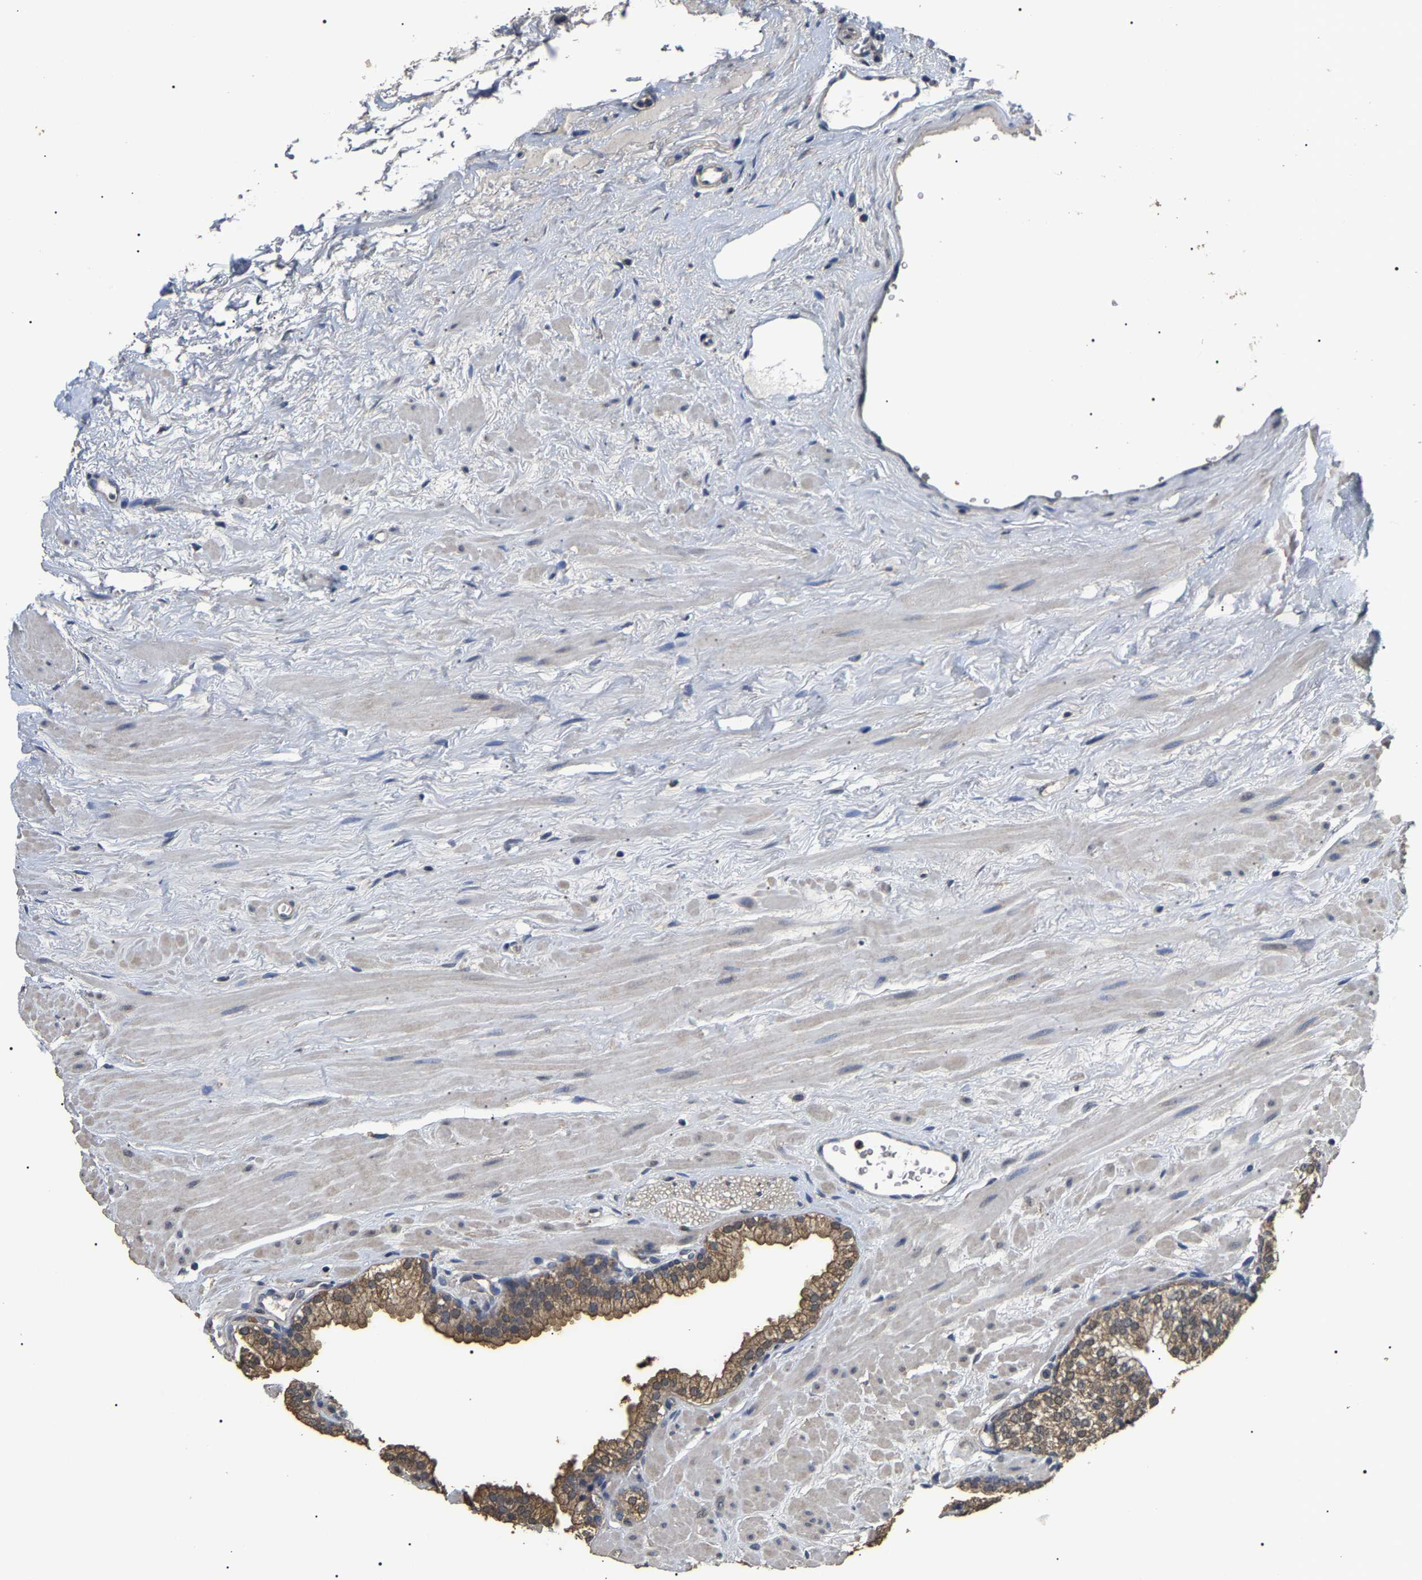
{"staining": {"intensity": "moderate", "quantity": ">75%", "location": "cytoplasmic/membranous"}, "tissue": "prostate", "cell_type": "Glandular cells", "image_type": "normal", "snomed": [{"axis": "morphology", "description": "Normal tissue, NOS"}, {"axis": "morphology", "description": "Urothelial carcinoma, Low grade"}, {"axis": "topography", "description": "Urinary bladder"}, {"axis": "topography", "description": "Prostate"}], "caption": "Immunohistochemical staining of unremarkable human prostate displays >75% levels of moderate cytoplasmic/membranous protein positivity in about >75% of glandular cells. The staining is performed using DAB (3,3'-diaminobenzidine) brown chromogen to label protein expression. The nuclei are counter-stained blue using hematoxylin.", "gene": "PSMD8", "patient": {"sex": "male", "age": 60}}